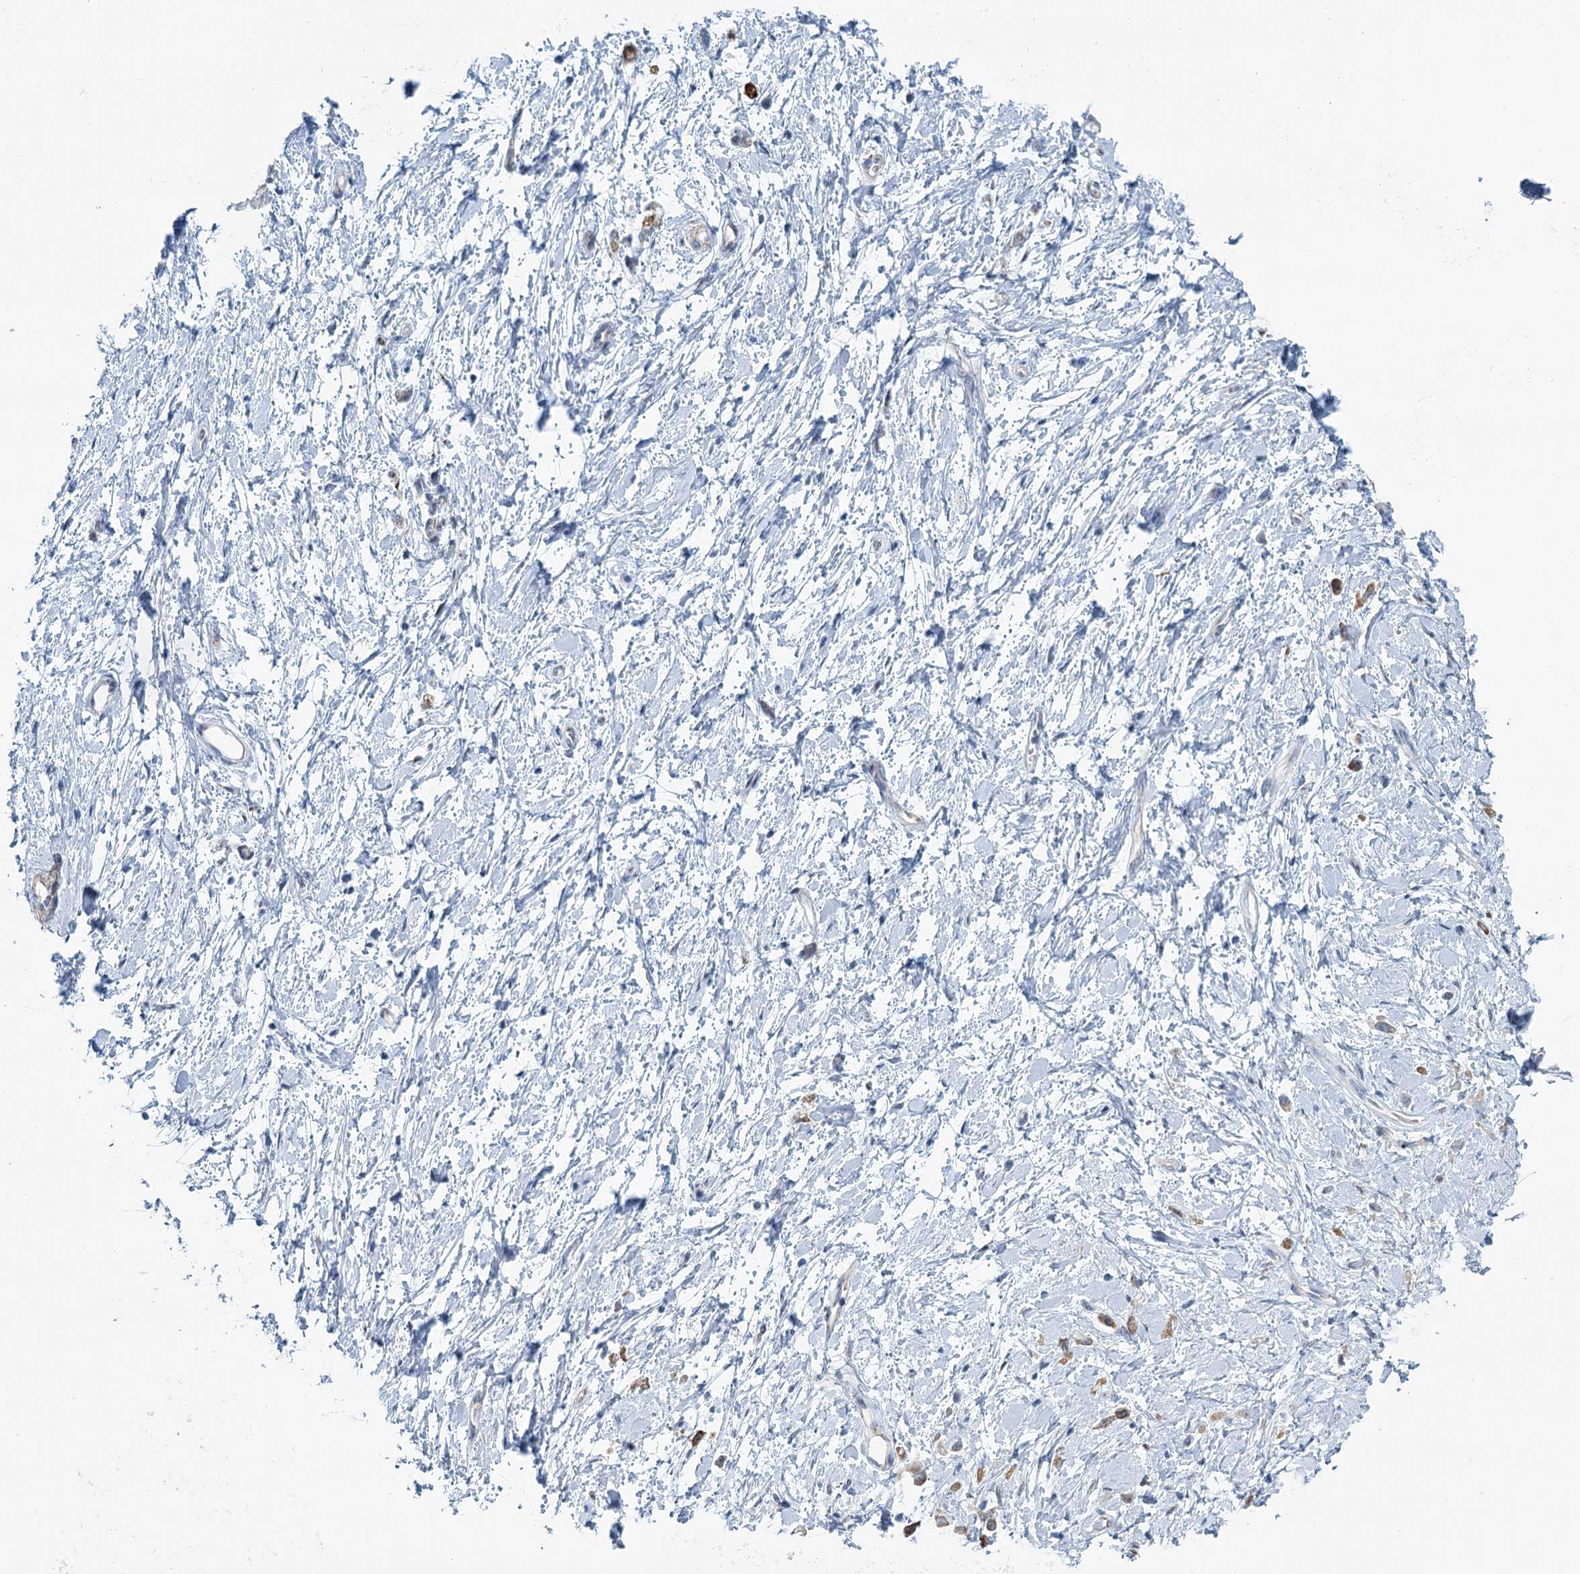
{"staining": {"intensity": "moderate", "quantity": "<25%", "location": "cytoplasmic/membranous"}, "tissue": "stomach cancer", "cell_type": "Tumor cells", "image_type": "cancer", "snomed": [{"axis": "morphology", "description": "Adenocarcinoma, NOS"}, {"axis": "topography", "description": "Stomach"}], "caption": "Protein staining demonstrates moderate cytoplasmic/membranous positivity in about <25% of tumor cells in stomach adenocarcinoma. (Brightfield microscopy of DAB IHC at high magnification).", "gene": "ZNF527", "patient": {"sex": "female", "age": 60}}